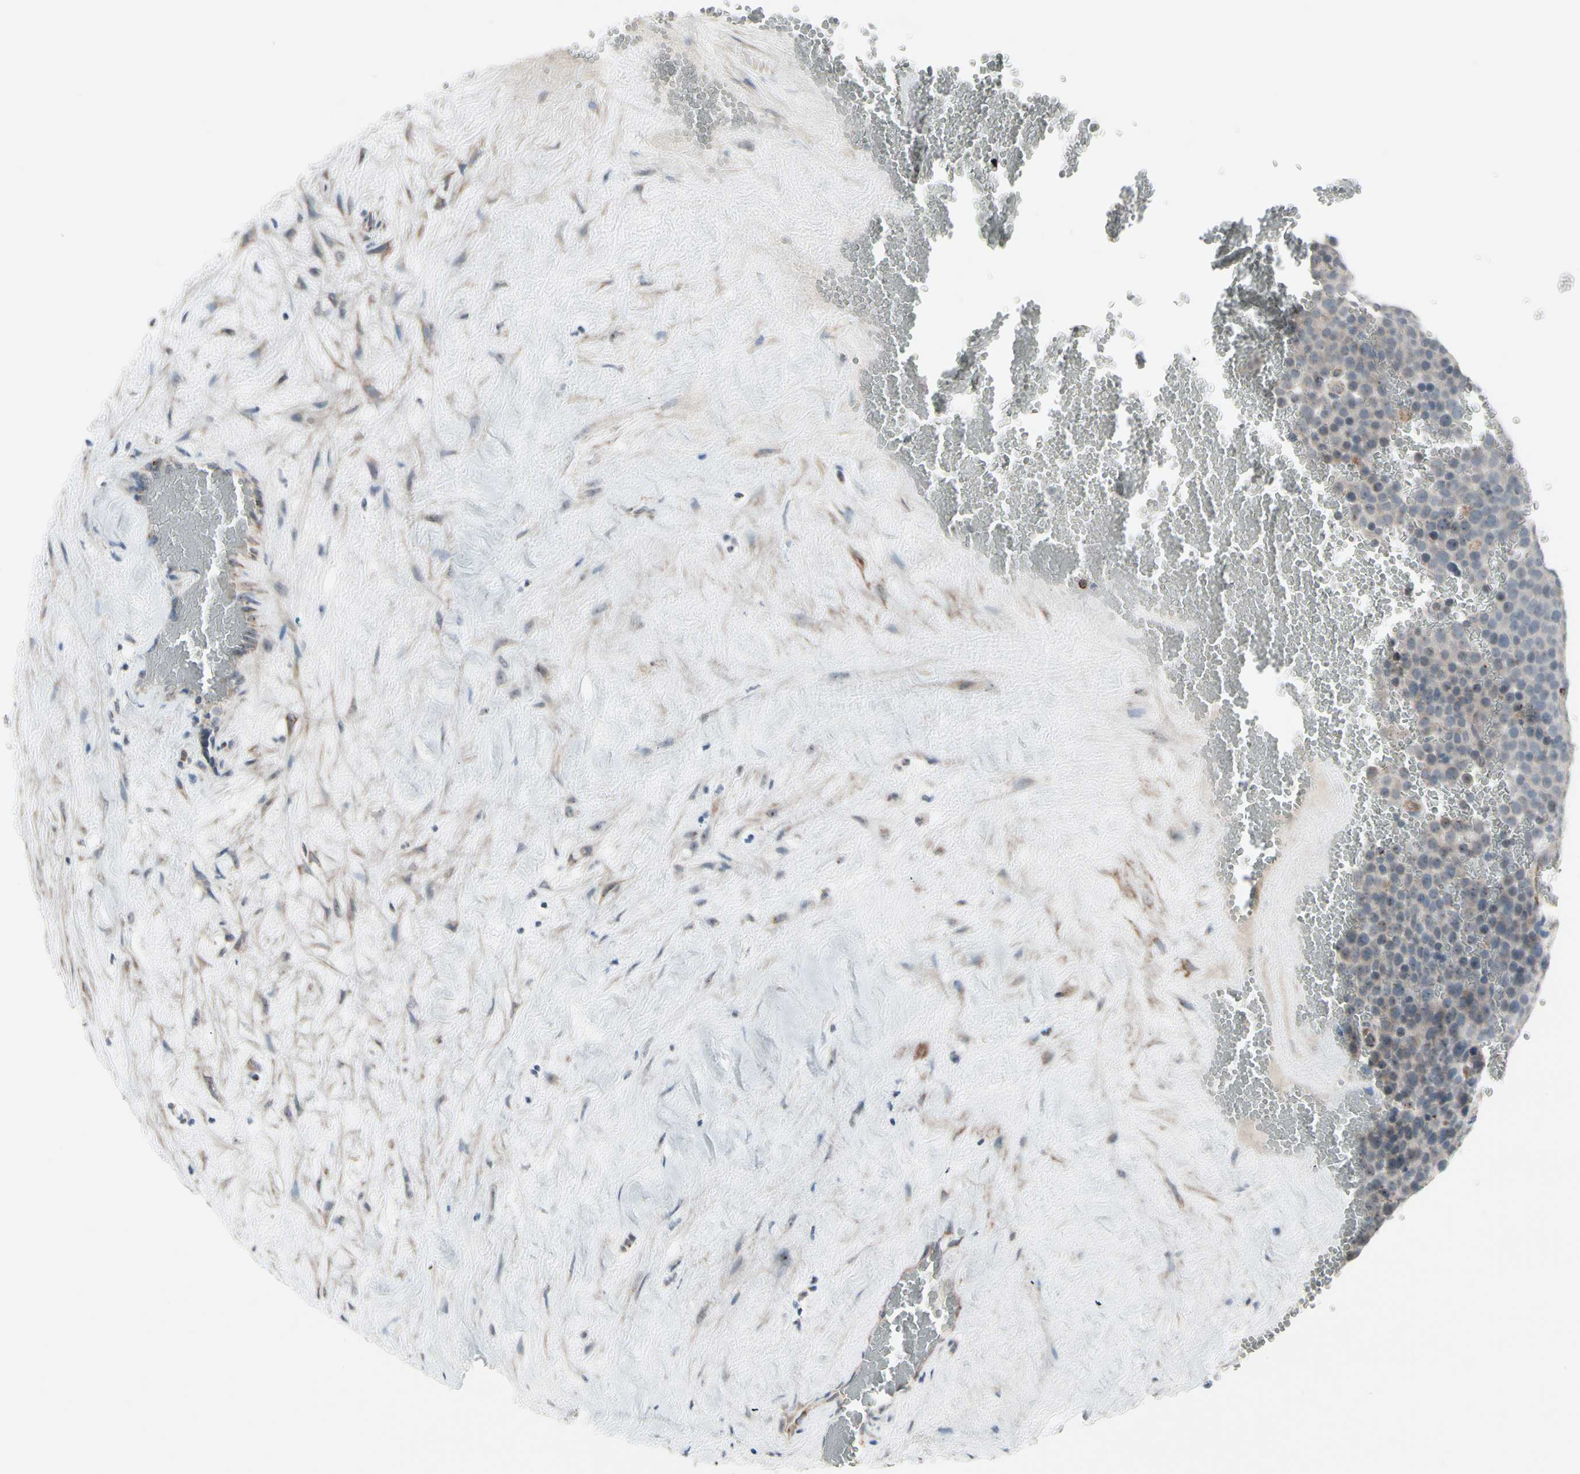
{"staining": {"intensity": "weak", "quantity": ">75%", "location": "cytoplasmic/membranous"}, "tissue": "testis cancer", "cell_type": "Tumor cells", "image_type": "cancer", "snomed": [{"axis": "morphology", "description": "Seminoma, NOS"}, {"axis": "topography", "description": "Testis"}], "caption": "Testis seminoma stained for a protein (brown) demonstrates weak cytoplasmic/membranous positive positivity in approximately >75% of tumor cells.", "gene": "CPT1A", "patient": {"sex": "male", "age": 71}}